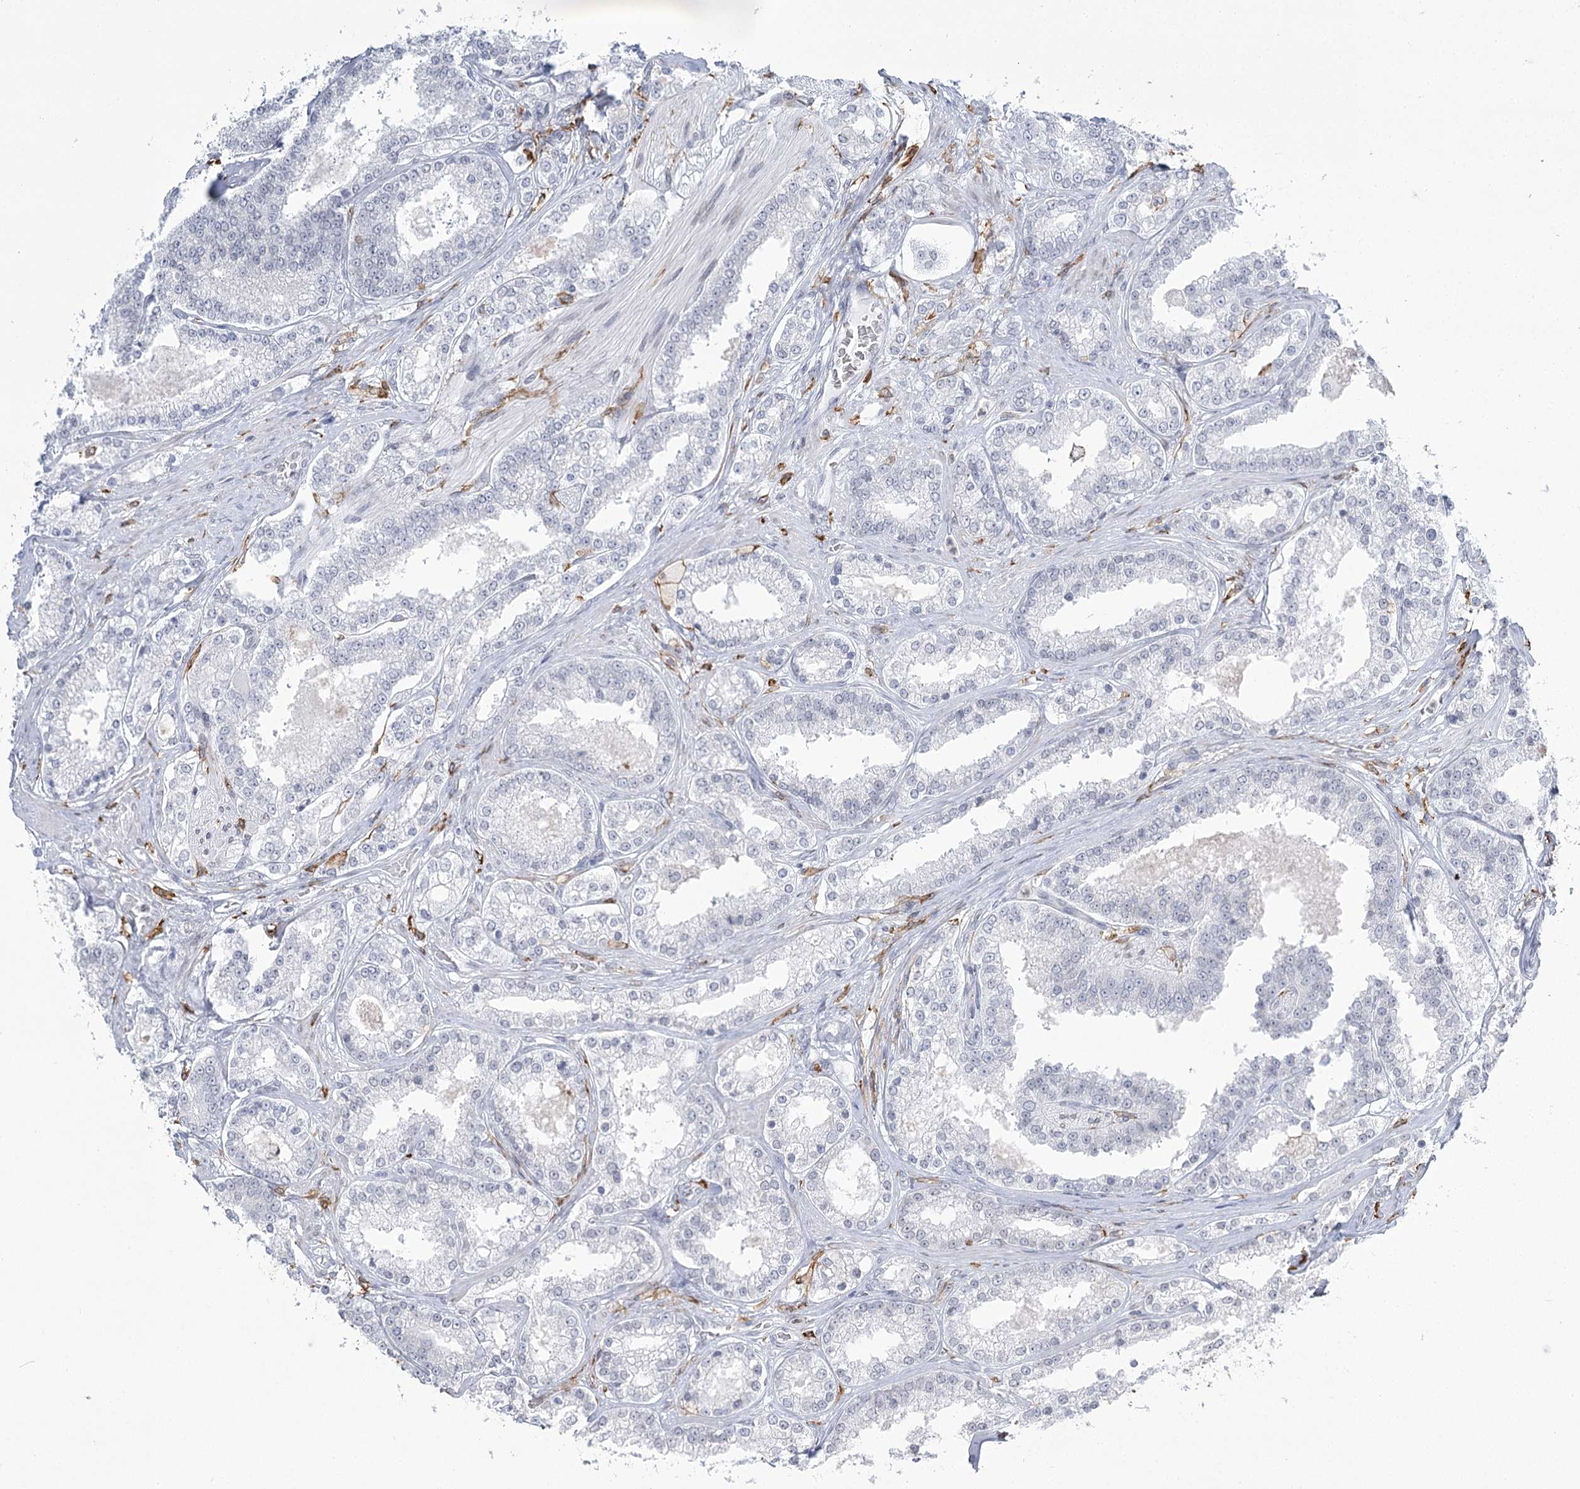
{"staining": {"intensity": "negative", "quantity": "none", "location": "none"}, "tissue": "prostate cancer", "cell_type": "Tumor cells", "image_type": "cancer", "snomed": [{"axis": "morphology", "description": "Normal tissue, NOS"}, {"axis": "morphology", "description": "Adenocarcinoma, High grade"}, {"axis": "topography", "description": "Prostate"}], "caption": "A histopathology image of human prostate cancer is negative for staining in tumor cells.", "gene": "C11orf1", "patient": {"sex": "male", "age": 83}}